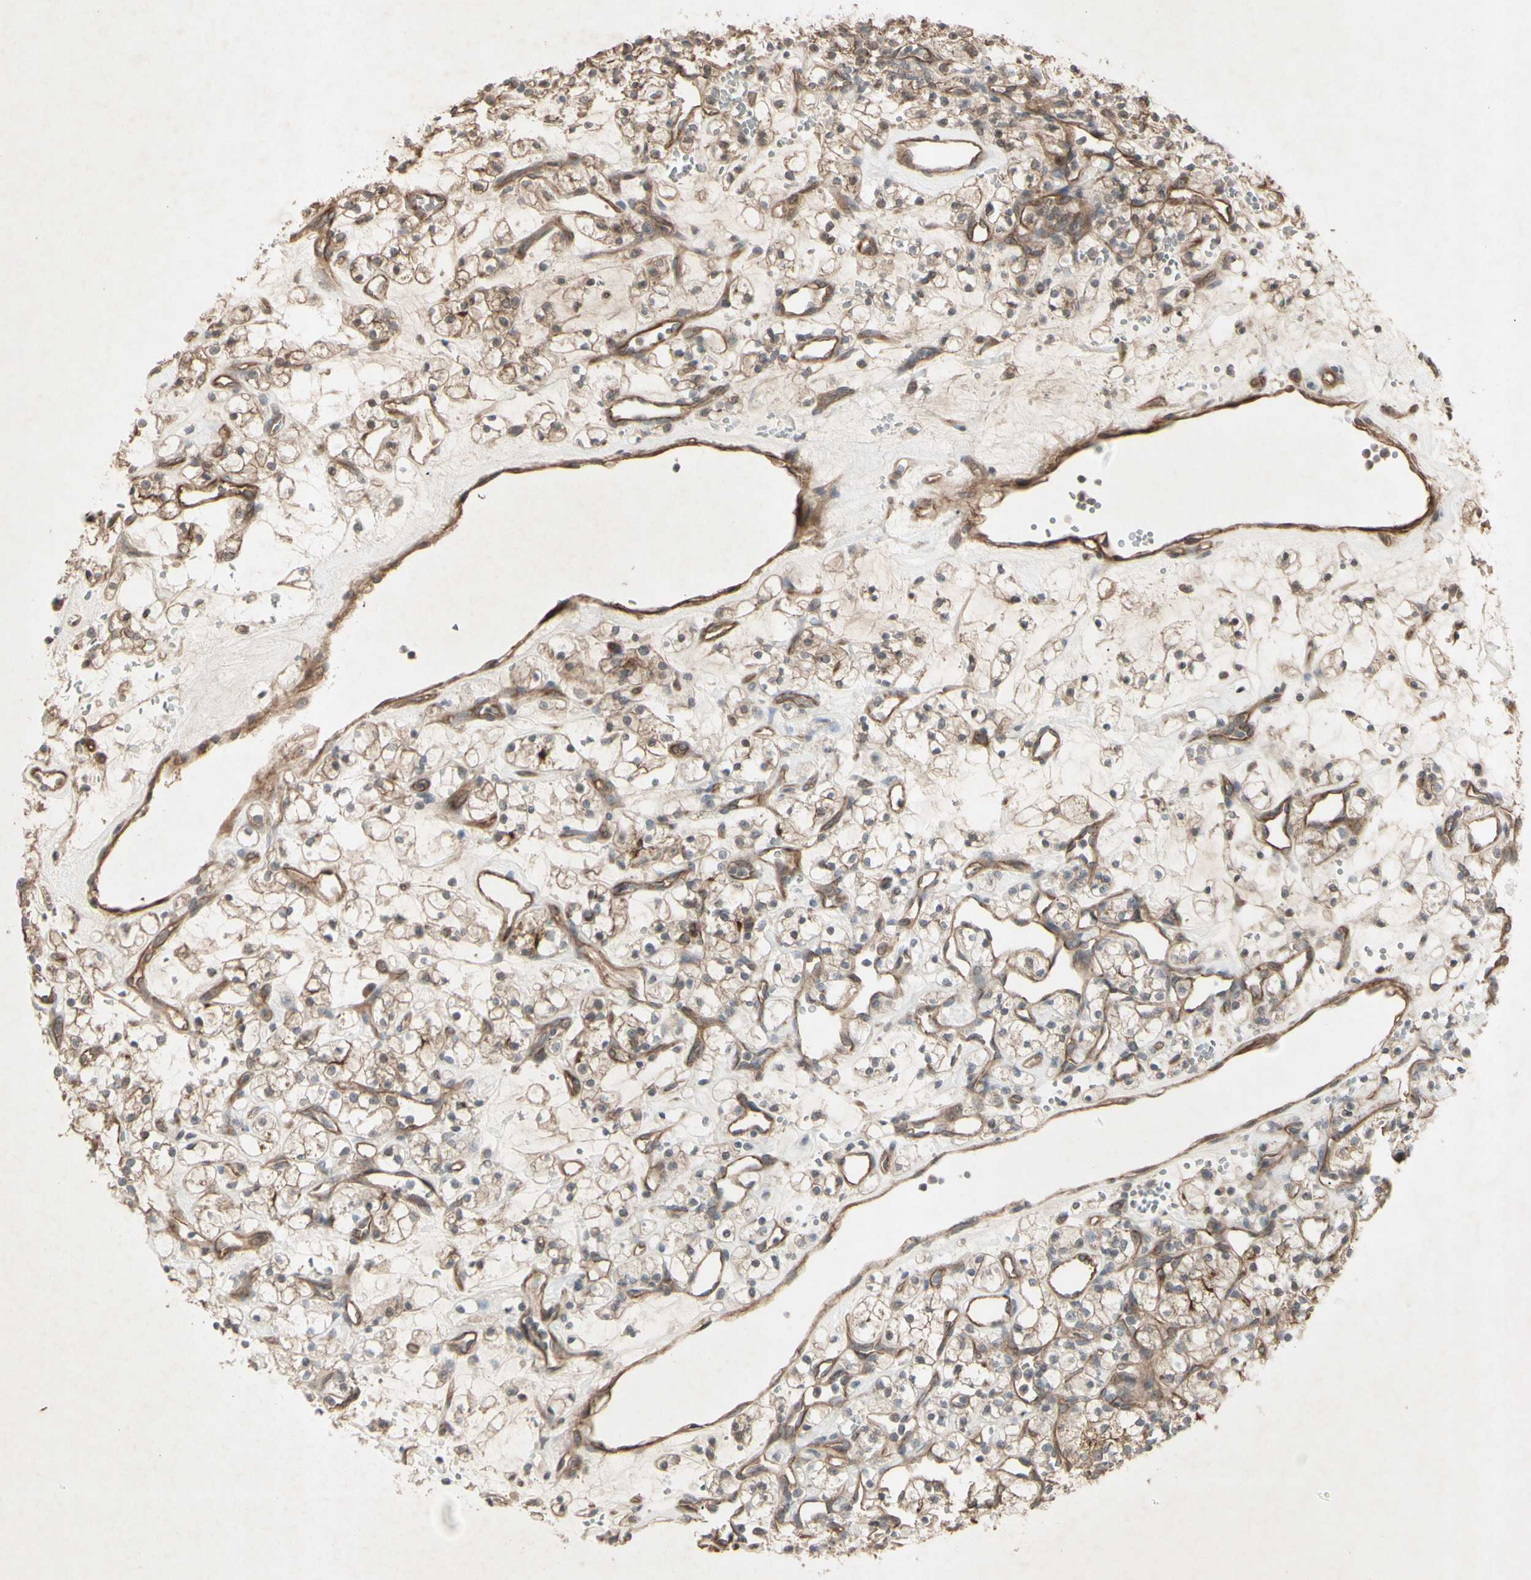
{"staining": {"intensity": "weak", "quantity": ">75%", "location": "cytoplasmic/membranous"}, "tissue": "renal cancer", "cell_type": "Tumor cells", "image_type": "cancer", "snomed": [{"axis": "morphology", "description": "Adenocarcinoma, NOS"}, {"axis": "topography", "description": "Kidney"}], "caption": "Immunohistochemical staining of renal adenocarcinoma demonstrates low levels of weak cytoplasmic/membranous positivity in approximately >75% of tumor cells.", "gene": "JAG1", "patient": {"sex": "female", "age": 60}}